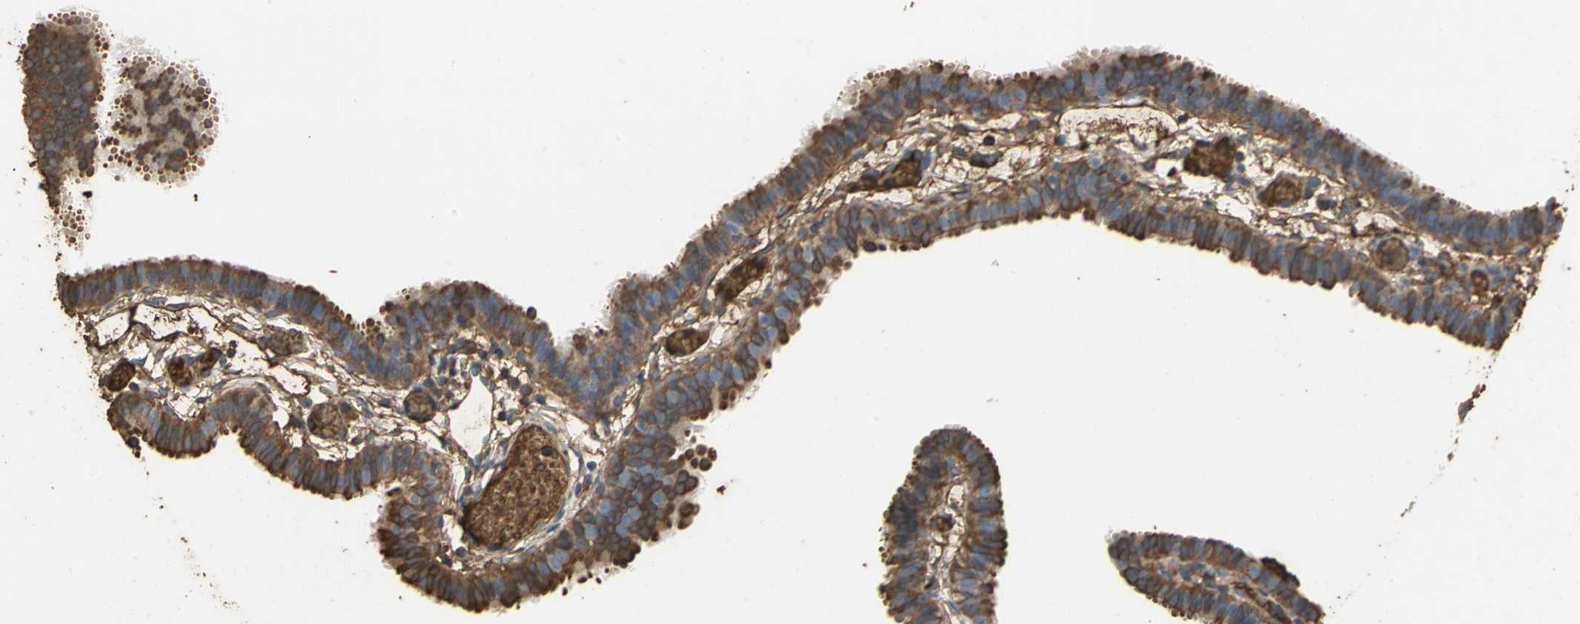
{"staining": {"intensity": "moderate", "quantity": "25%-75%", "location": "cytoplasmic/membranous"}, "tissue": "fallopian tube", "cell_type": "Glandular cells", "image_type": "normal", "snomed": [{"axis": "morphology", "description": "Normal tissue, NOS"}, {"axis": "topography", "description": "Fallopian tube"}], "caption": "This image demonstrates immunohistochemistry (IHC) staining of unremarkable fallopian tube, with medium moderate cytoplasmic/membranous expression in approximately 25%-75% of glandular cells.", "gene": "TREM1", "patient": {"sex": "female", "age": 29}}